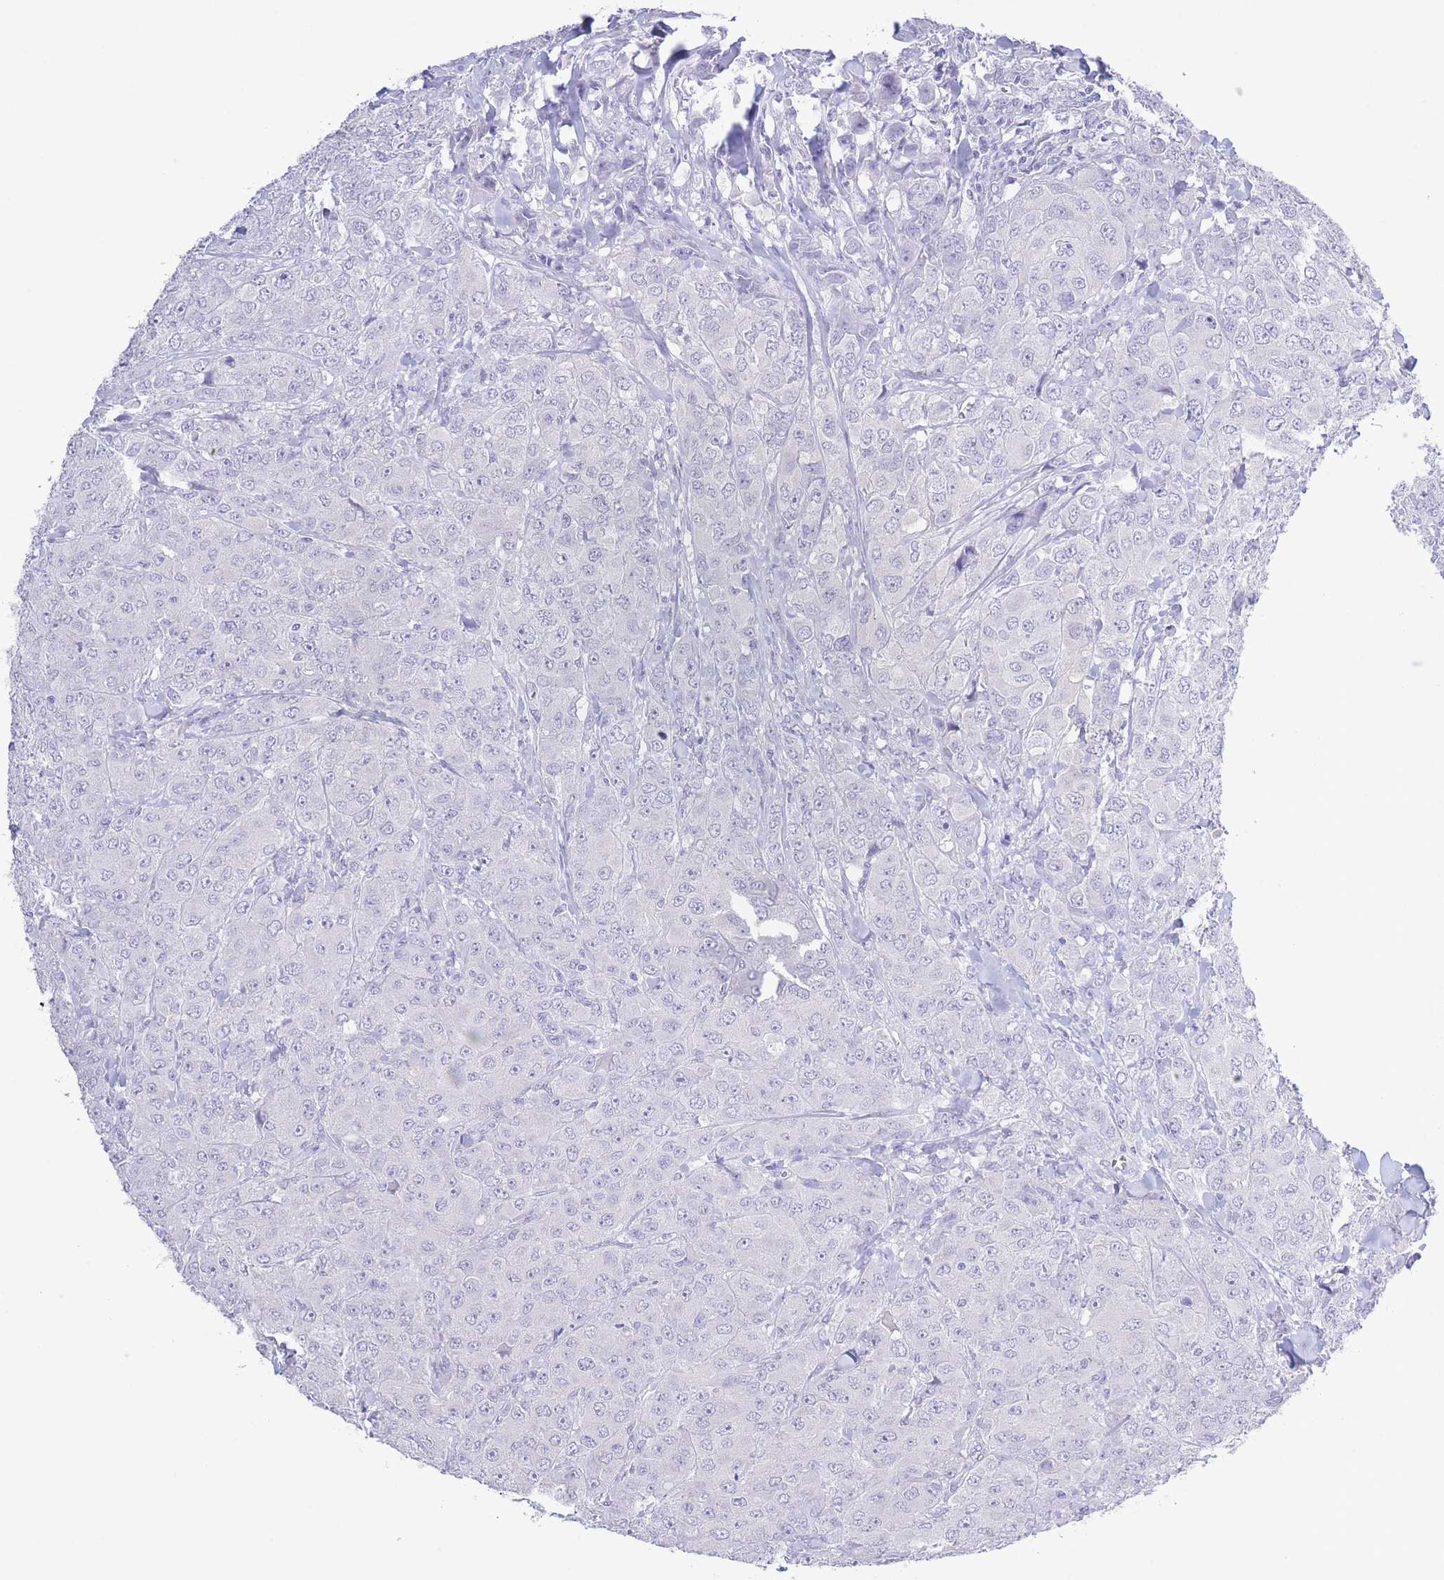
{"staining": {"intensity": "negative", "quantity": "none", "location": "none"}, "tissue": "breast cancer", "cell_type": "Tumor cells", "image_type": "cancer", "snomed": [{"axis": "morphology", "description": "Duct carcinoma"}, {"axis": "topography", "description": "Breast"}], "caption": "This is a photomicrograph of immunohistochemistry (IHC) staining of invasive ductal carcinoma (breast), which shows no expression in tumor cells.", "gene": "PKLR", "patient": {"sex": "female", "age": 43}}